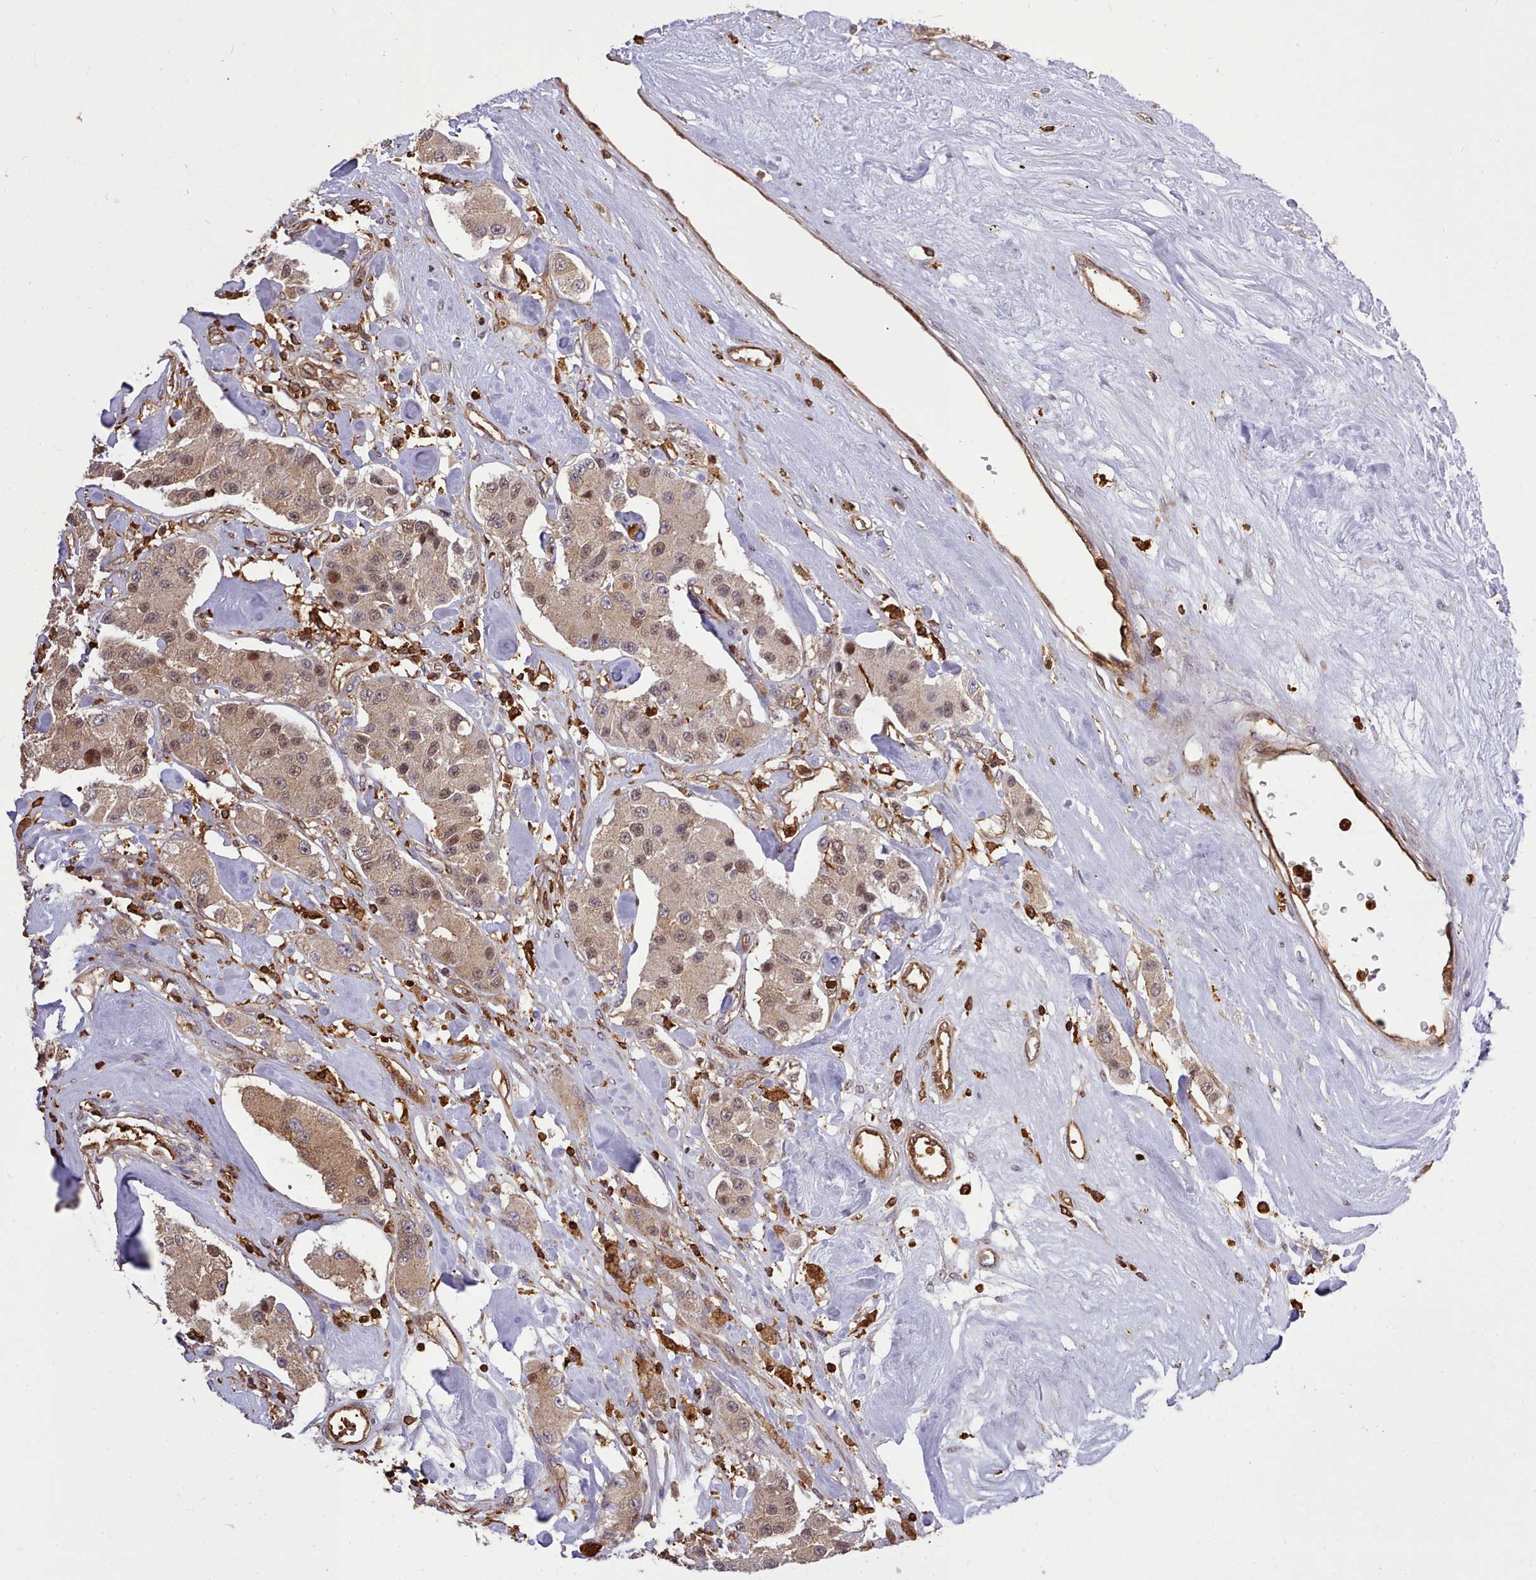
{"staining": {"intensity": "moderate", "quantity": ">75%", "location": "cytoplasmic/membranous,nuclear"}, "tissue": "carcinoid", "cell_type": "Tumor cells", "image_type": "cancer", "snomed": [{"axis": "morphology", "description": "Carcinoid, malignant, NOS"}, {"axis": "topography", "description": "Pancreas"}], "caption": "The histopathology image shows staining of carcinoid, revealing moderate cytoplasmic/membranous and nuclear protein staining (brown color) within tumor cells.", "gene": "CAPZA1", "patient": {"sex": "male", "age": 41}}